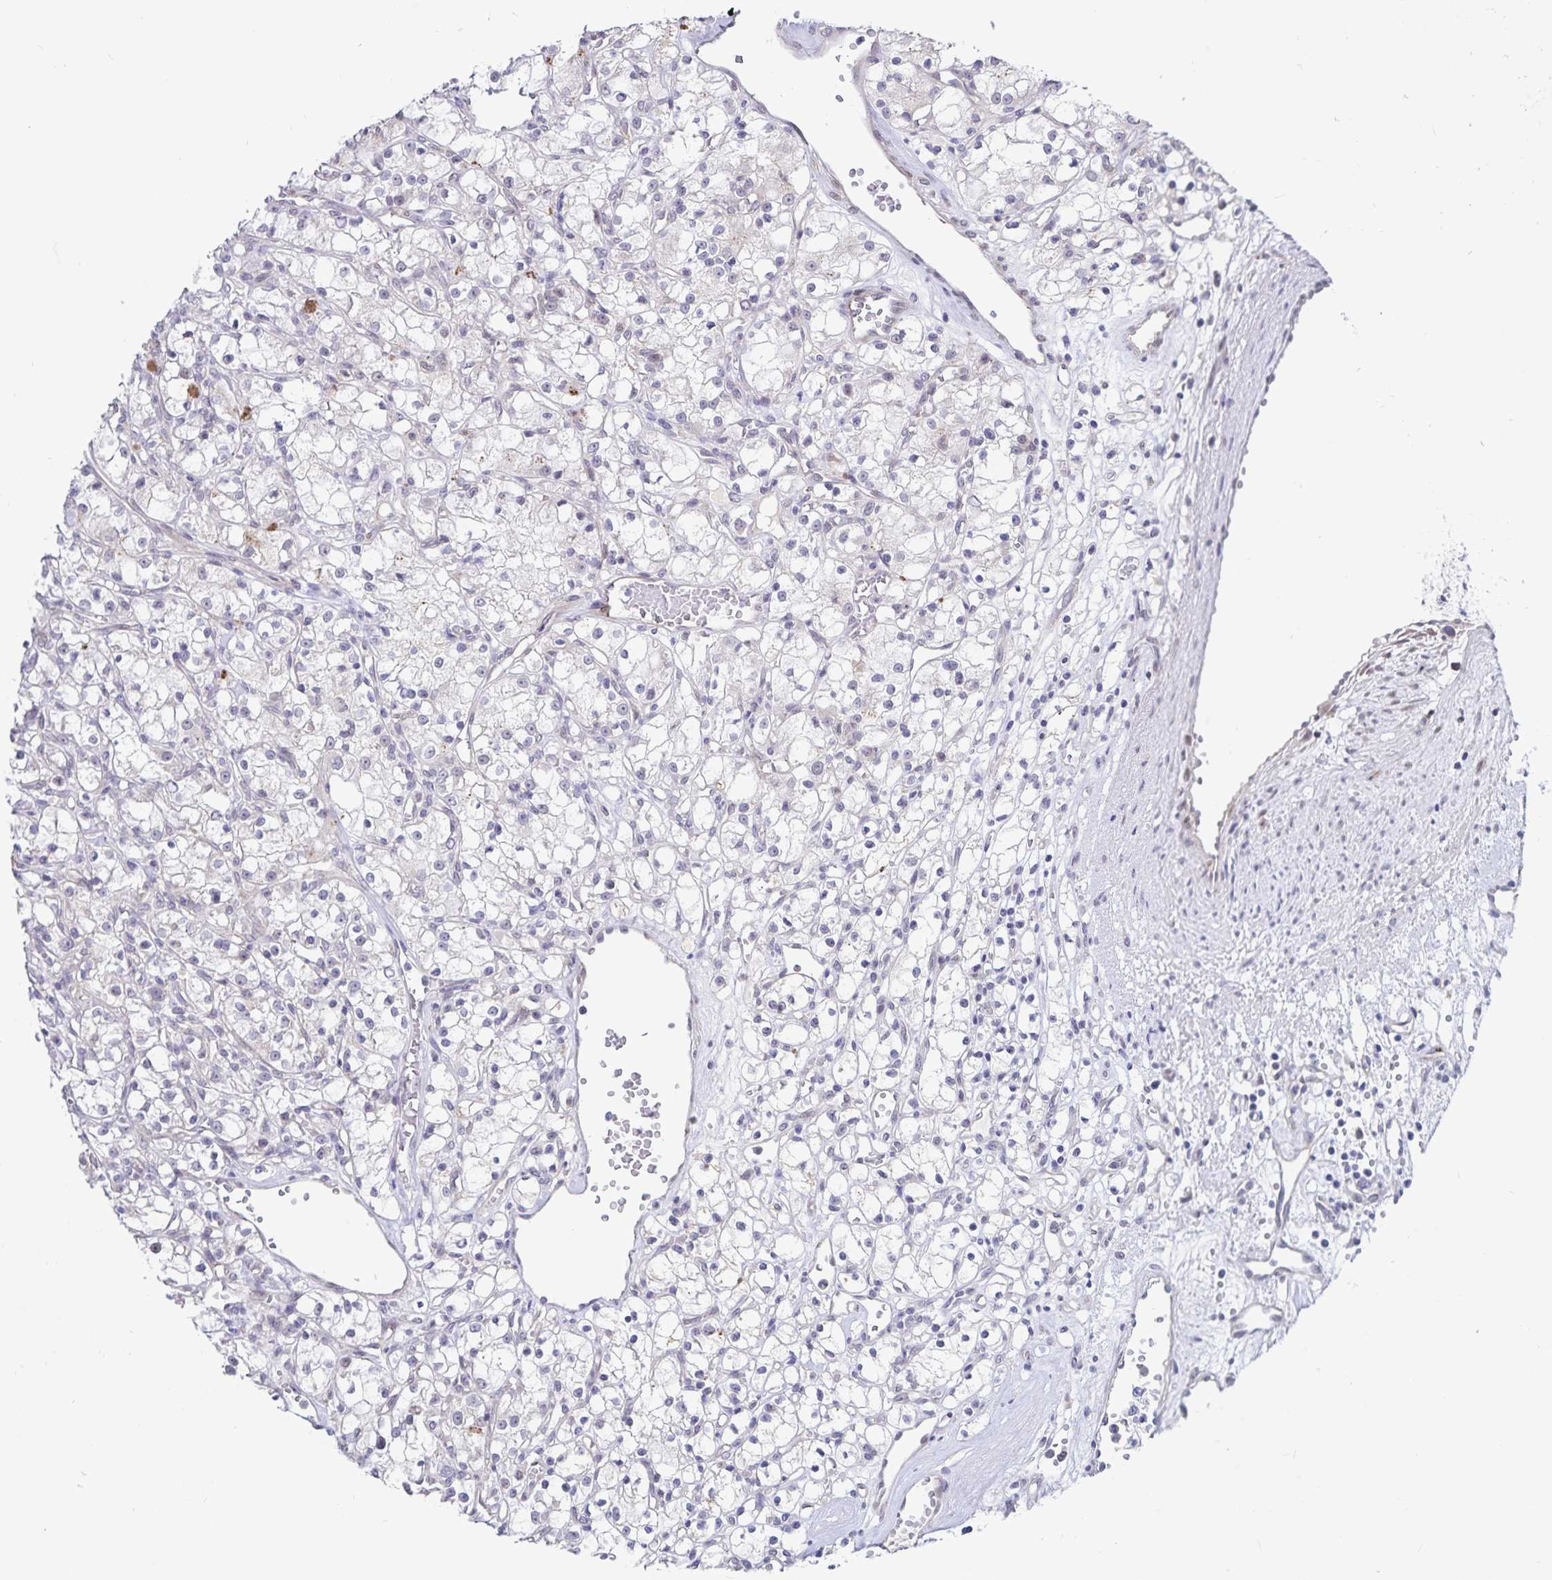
{"staining": {"intensity": "negative", "quantity": "none", "location": "none"}, "tissue": "renal cancer", "cell_type": "Tumor cells", "image_type": "cancer", "snomed": [{"axis": "morphology", "description": "Adenocarcinoma, NOS"}, {"axis": "topography", "description": "Kidney"}], "caption": "Renal cancer (adenocarcinoma) stained for a protein using IHC displays no positivity tumor cells.", "gene": "ATP2A2", "patient": {"sex": "female", "age": 59}}